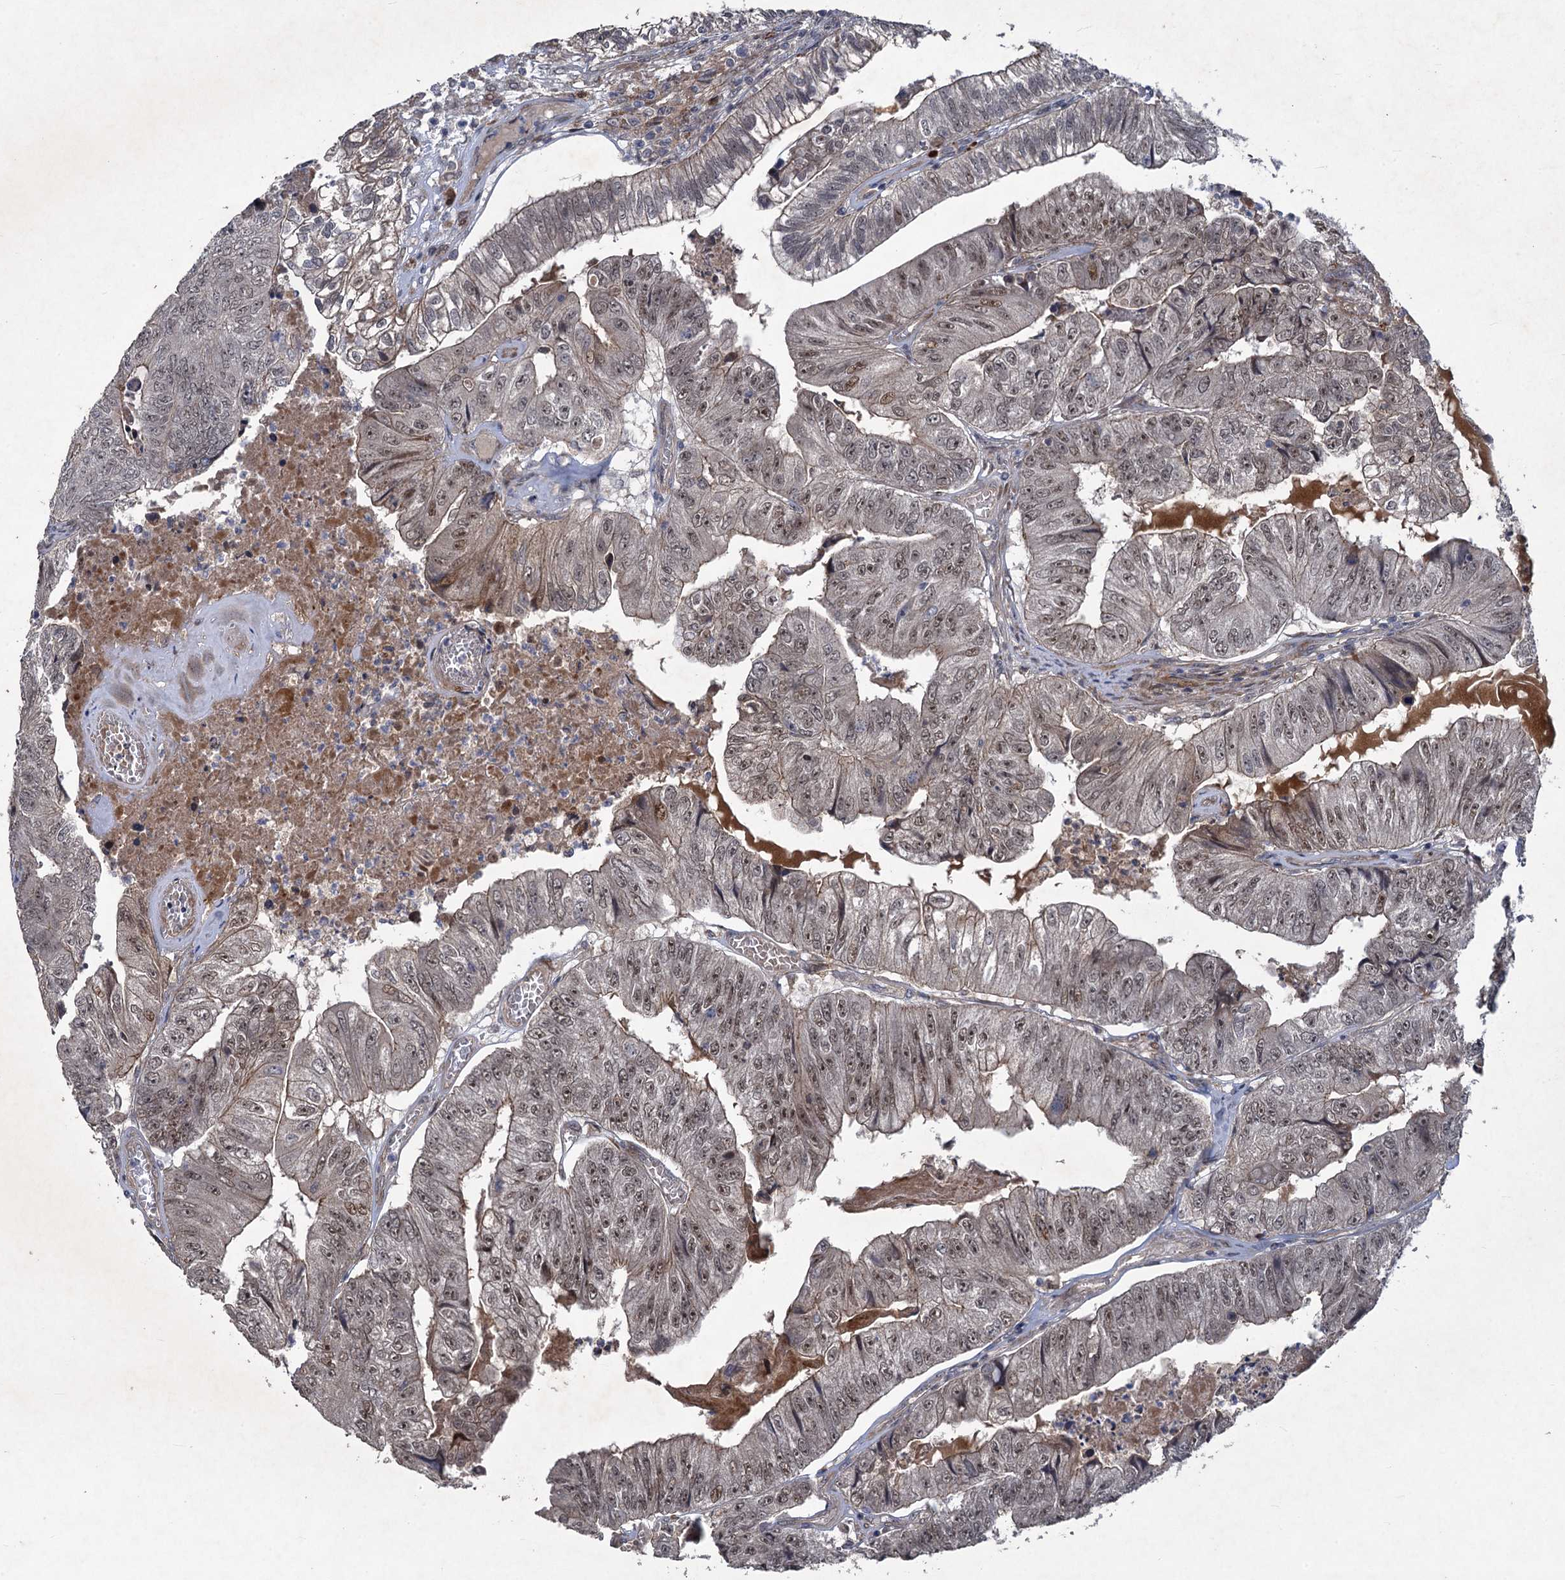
{"staining": {"intensity": "weak", "quantity": "25%-75%", "location": "nuclear"}, "tissue": "colorectal cancer", "cell_type": "Tumor cells", "image_type": "cancer", "snomed": [{"axis": "morphology", "description": "Adenocarcinoma, NOS"}, {"axis": "topography", "description": "Colon"}], "caption": "Protein positivity by immunohistochemistry (IHC) shows weak nuclear expression in about 25%-75% of tumor cells in adenocarcinoma (colorectal).", "gene": "NUDT22", "patient": {"sex": "female", "age": 67}}